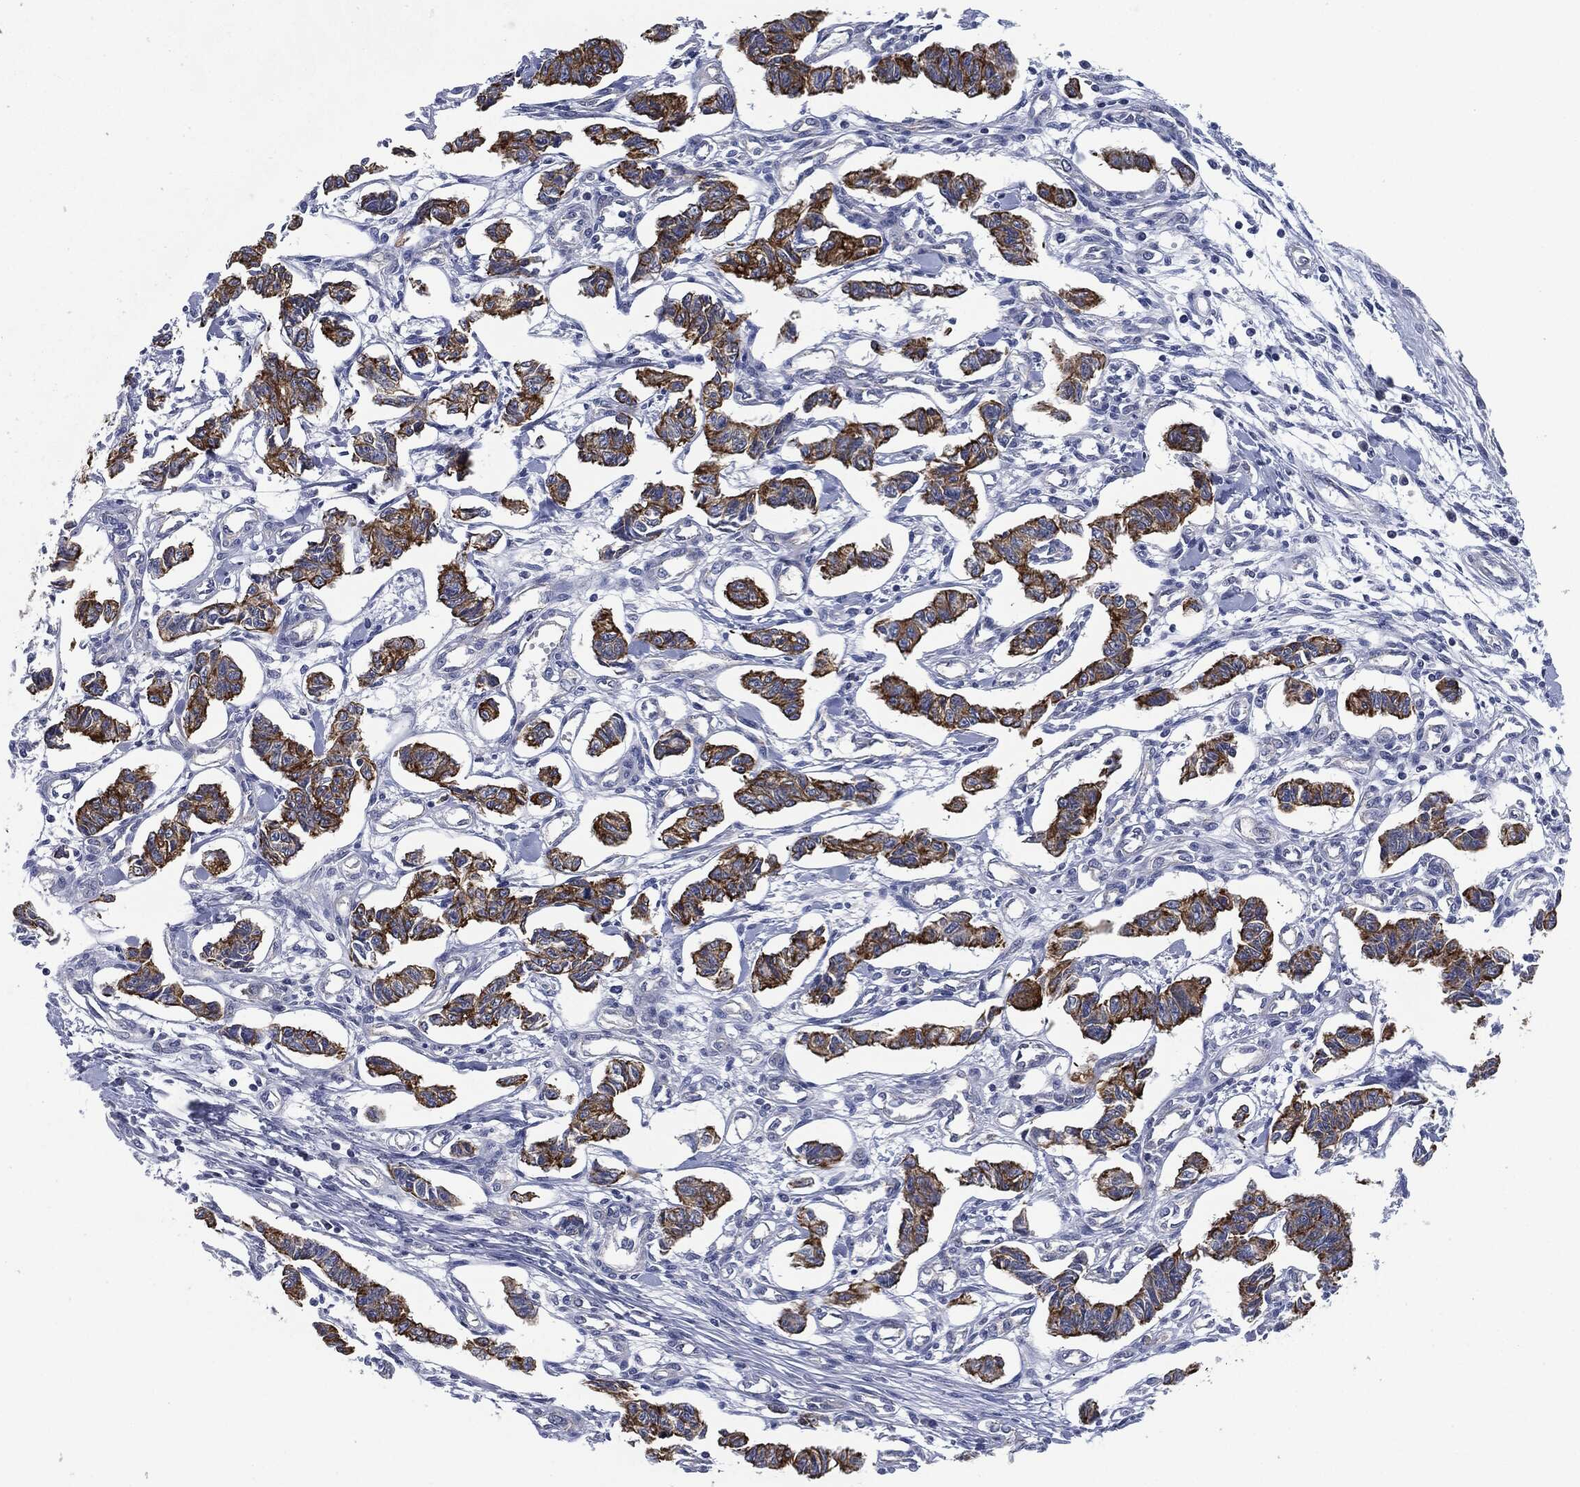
{"staining": {"intensity": "strong", "quantity": "25%-75%", "location": "cytoplasmic/membranous"}, "tissue": "carcinoid", "cell_type": "Tumor cells", "image_type": "cancer", "snomed": [{"axis": "morphology", "description": "Carcinoid, malignant, NOS"}, {"axis": "topography", "description": "Kidney"}], "caption": "Brown immunohistochemical staining in human carcinoid displays strong cytoplasmic/membranous staining in approximately 25%-75% of tumor cells.", "gene": "SHROOM2", "patient": {"sex": "female", "age": 41}}